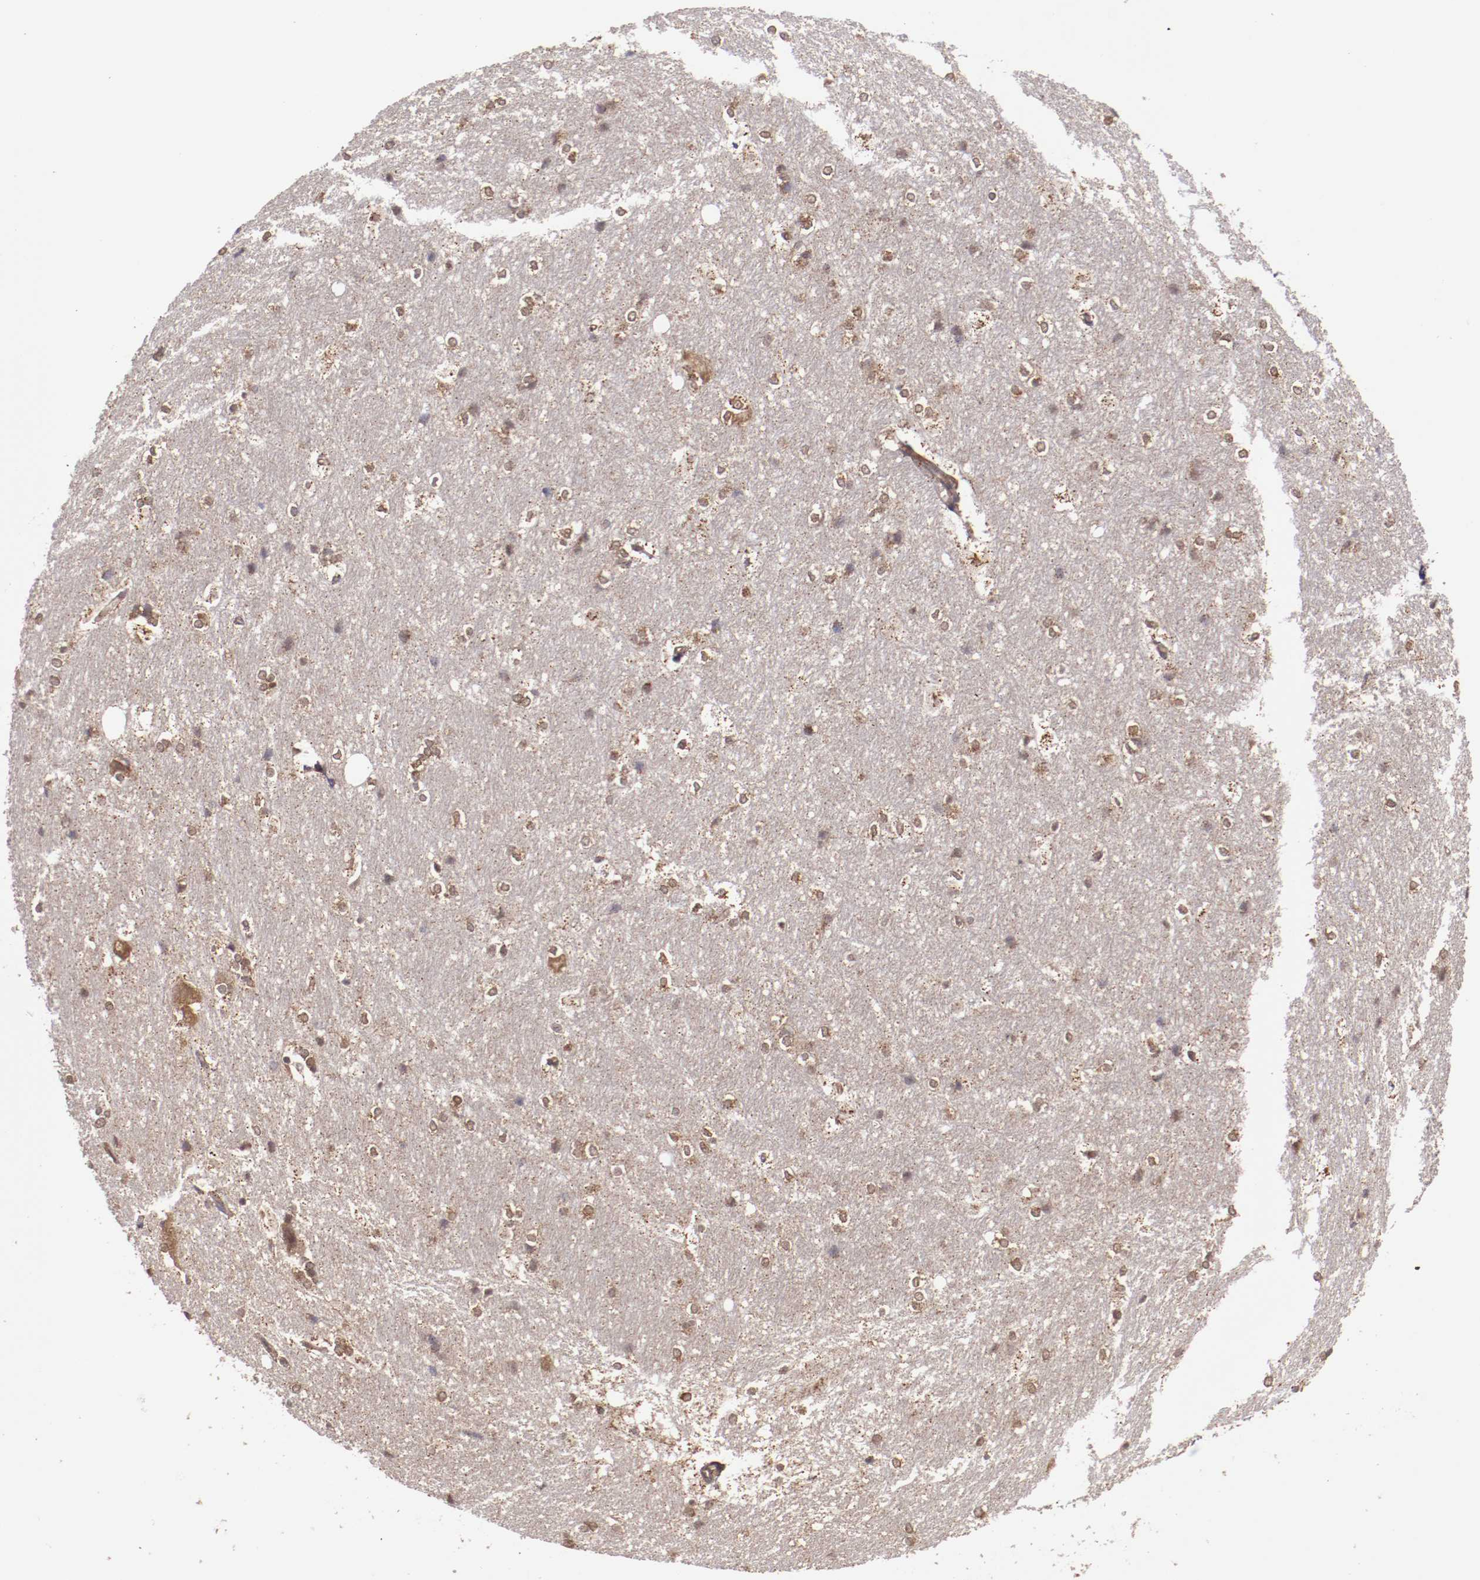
{"staining": {"intensity": "weak", "quantity": ">75%", "location": "cytoplasmic/membranous"}, "tissue": "hippocampus", "cell_type": "Glial cells", "image_type": "normal", "snomed": [{"axis": "morphology", "description": "Normal tissue, NOS"}, {"axis": "topography", "description": "Hippocampus"}], "caption": "Hippocampus stained for a protein displays weak cytoplasmic/membranous positivity in glial cells. (Brightfield microscopy of DAB IHC at high magnification).", "gene": "FTSJ1", "patient": {"sex": "female", "age": 19}}